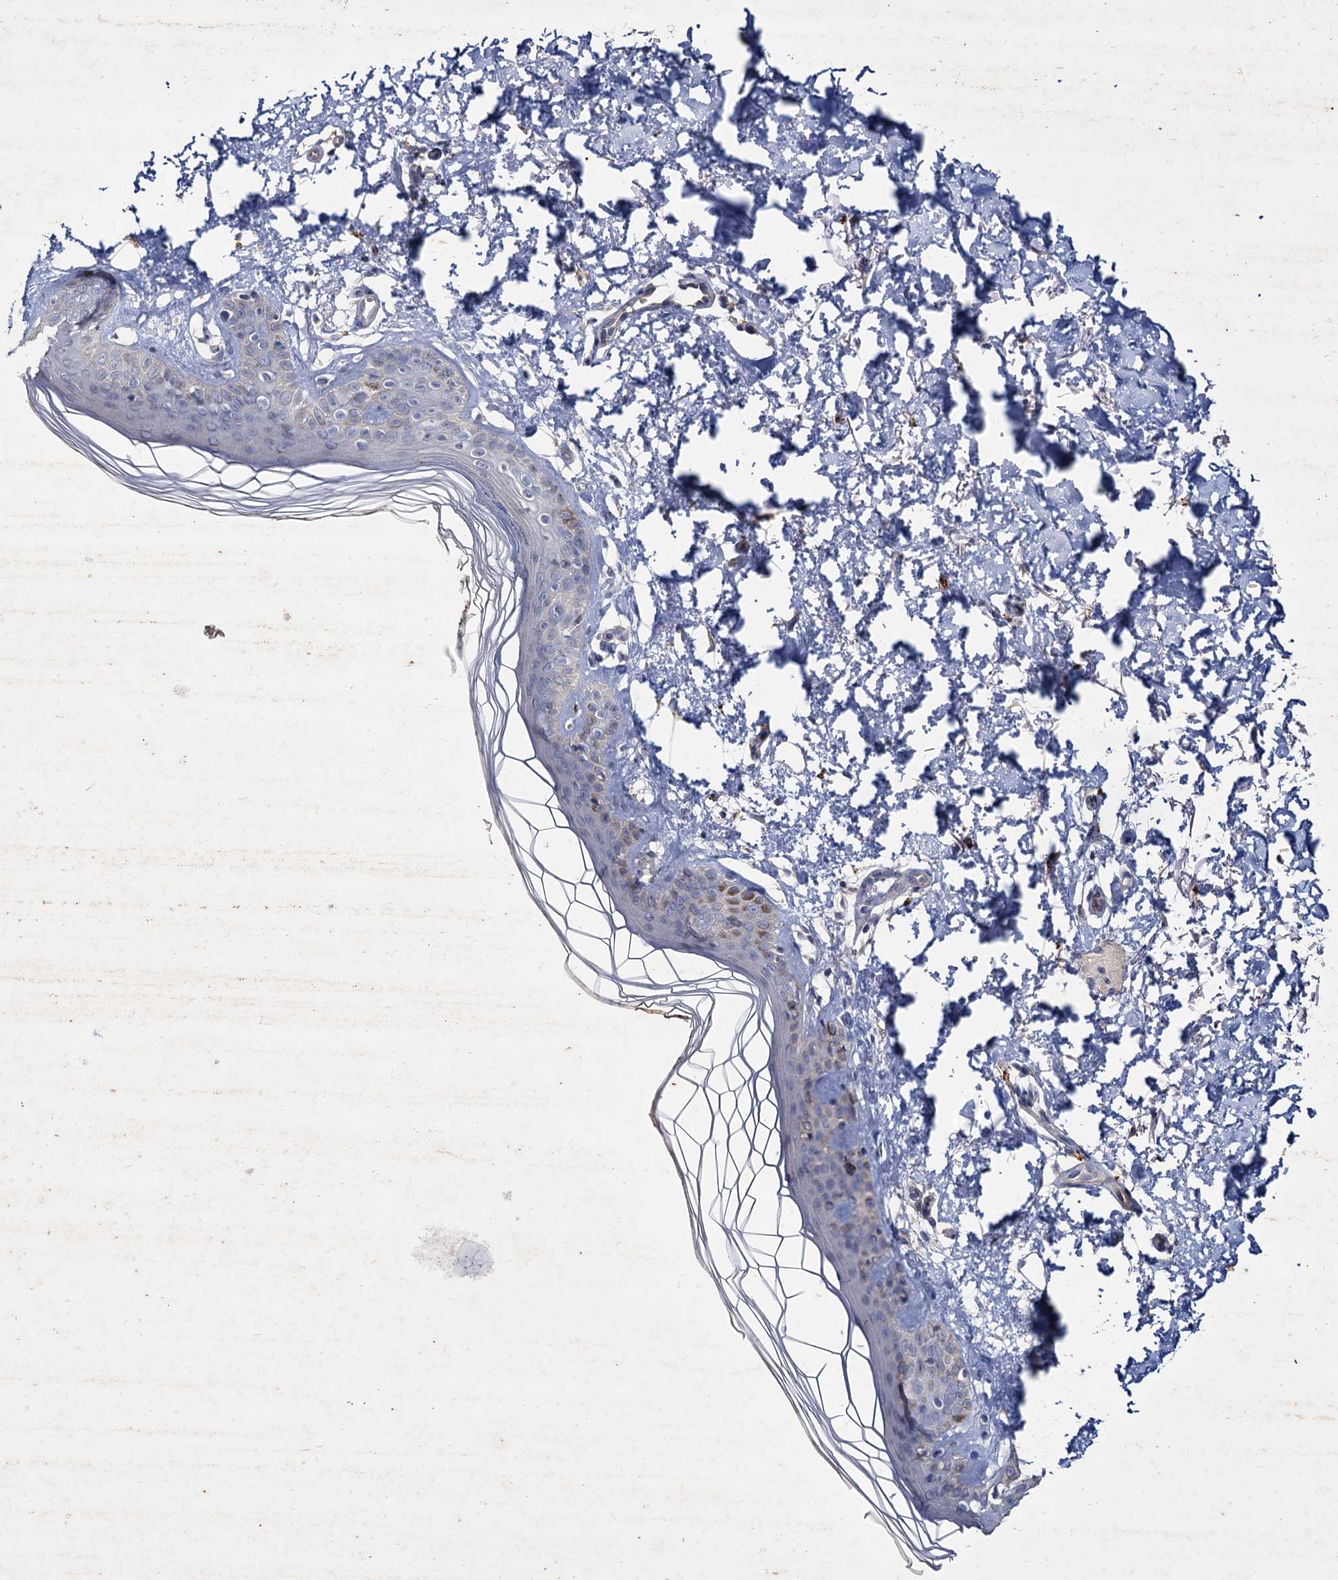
{"staining": {"intensity": "weak", "quantity": "25%-75%", "location": "cytoplasmic/membranous"}, "tissue": "skin", "cell_type": "Fibroblasts", "image_type": "normal", "snomed": [{"axis": "morphology", "description": "Normal tissue, NOS"}, {"axis": "topography", "description": "Skin"}], "caption": "IHC photomicrograph of normal human skin stained for a protein (brown), which shows low levels of weak cytoplasmic/membranous positivity in about 25%-75% of fibroblasts.", "gene": "ATP9A", "patient": {"sex": "female", "age": 64}}